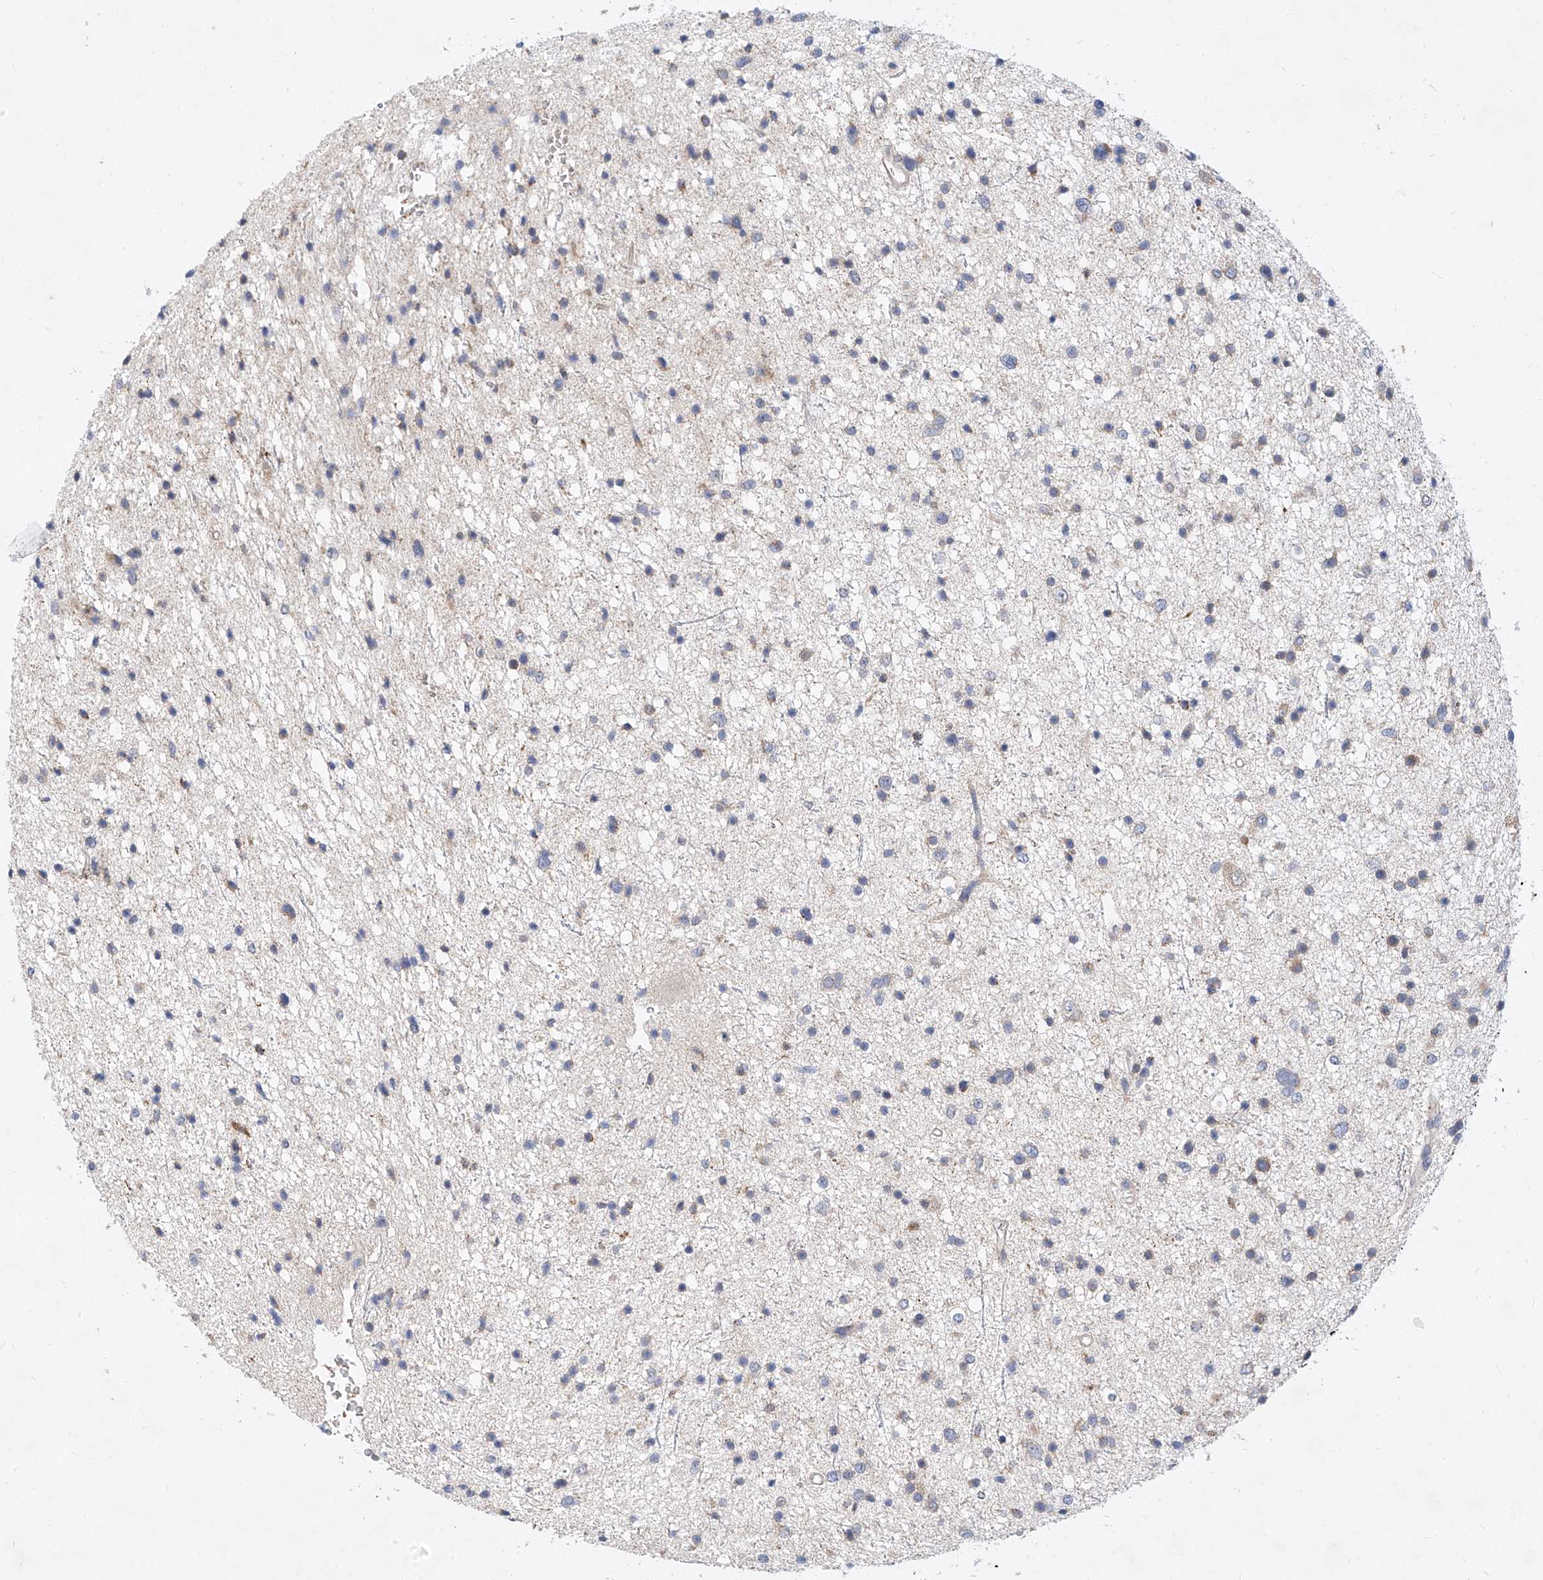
{"staining": {"intensity": "negative", "quantity": "none", "location": "none"}, "tissue": "glioma", "cell_type": "Tumor cells", "image_type": "cancer", "snomed": [{"axis": "morphology", "description": "Glioma, malignant, Low grade"}, {"axis": "topography", "description": "Brain"}], "caption": "Immunohistochemistry photomicrograph of neoplastic tissue: malignant glioma (low-grade) stained with DAB (3,3'-diaminobenzidine) demonstrates no significant protein positivity in tumor cells.", "gene": "MX2", "patient": {"sex": "female", "age": 37}}